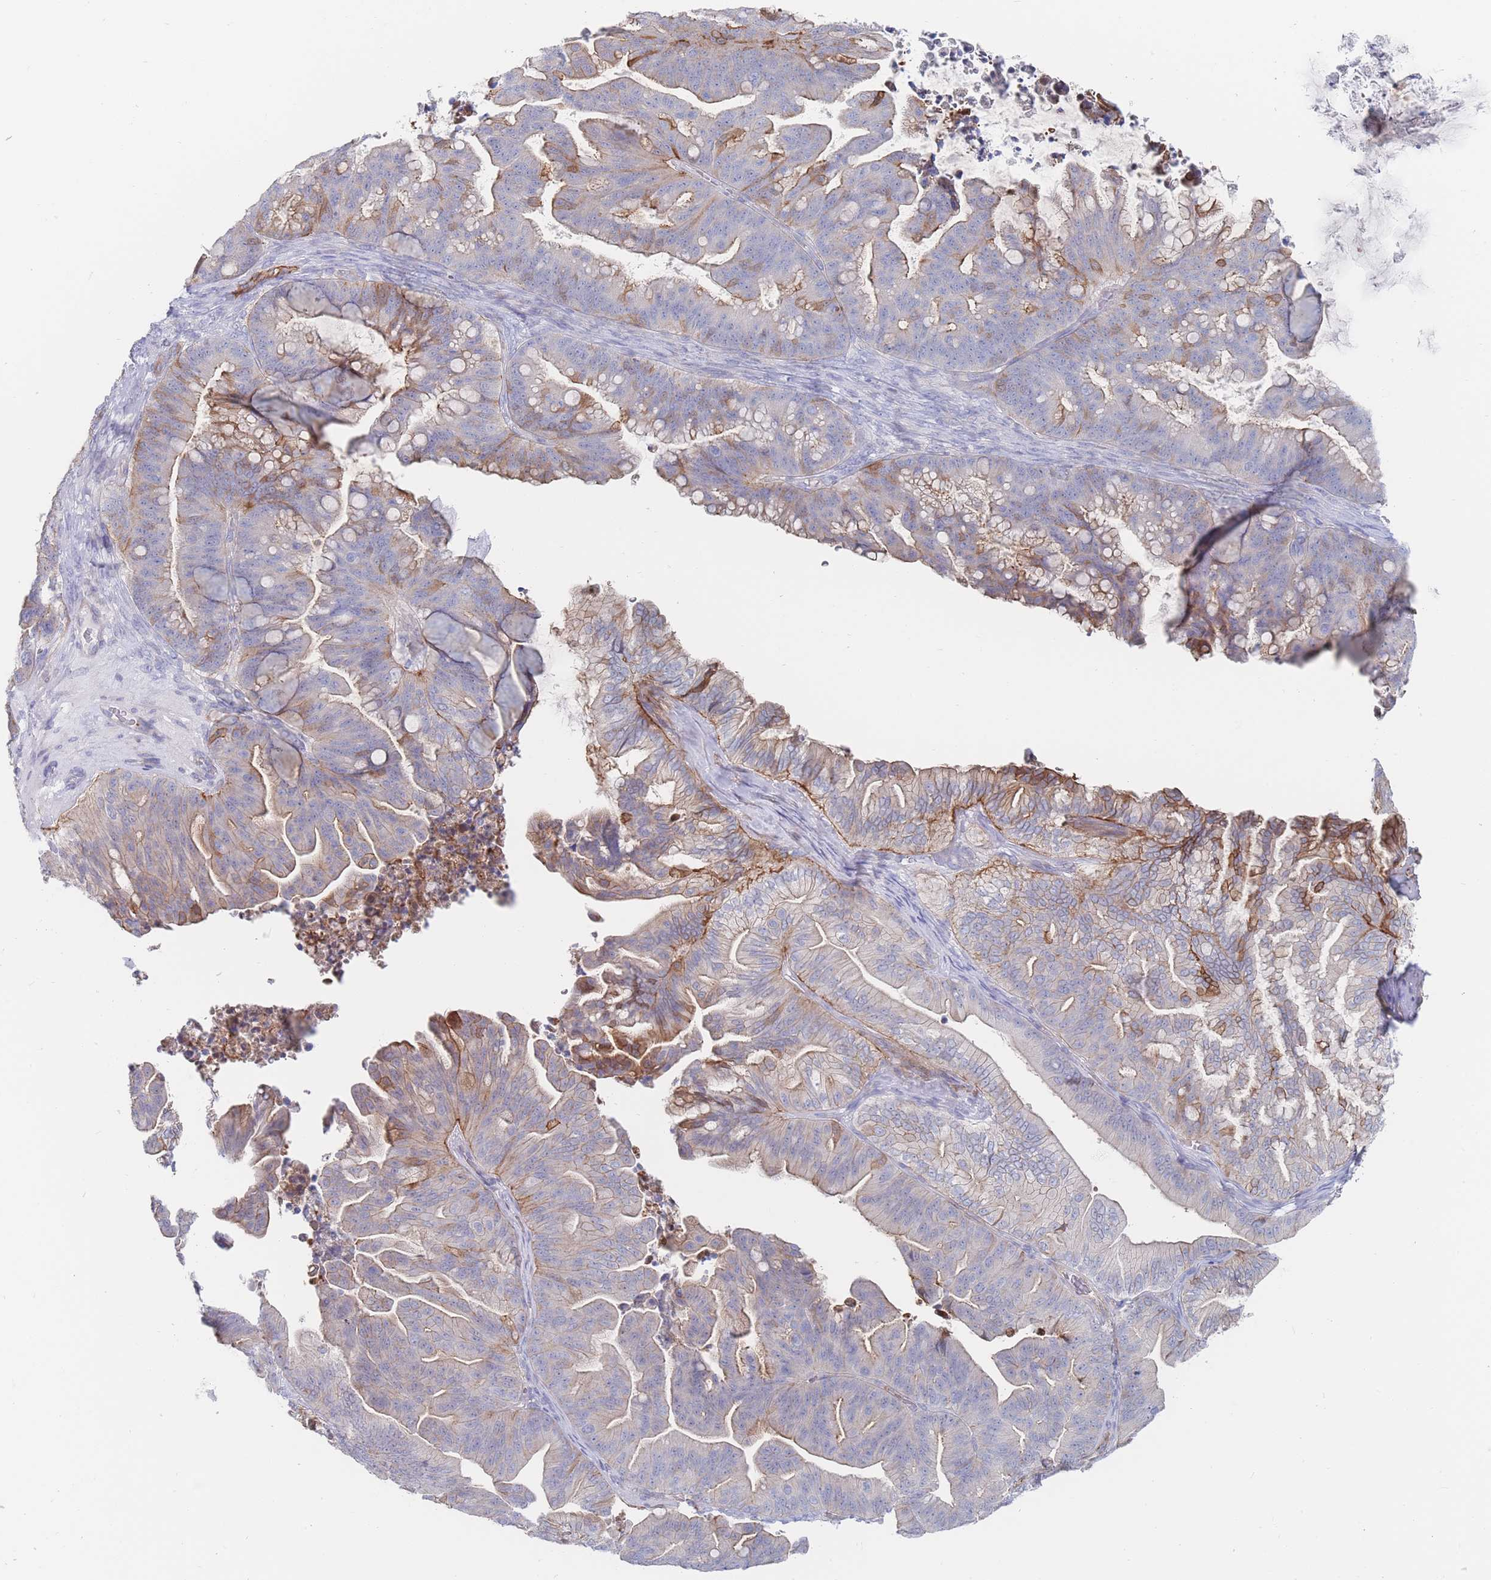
{"staining": {"intensity": "moderate", "quantity": "<25%", "location": "cytoplasmic/membranous"}, "tissue": "ovarian cancer", "cell_type": "Tumor cells", "image_type": "cancer", "snomed": [{"axis": "morphology", "description": "Cystadenocarcinoma, mucinous, NOS"}, {"axis": "topography", "description": "Ovary"}], "caption": "Brown immunohistochemical staining in mucinous cystadenocarcinoma (ovarian) shows moderate cytoplasmic/membranous positivity in about <25% of tumor cells.", "gene": "G6PC1", "patient": {"sex": "female", "age": 67}}